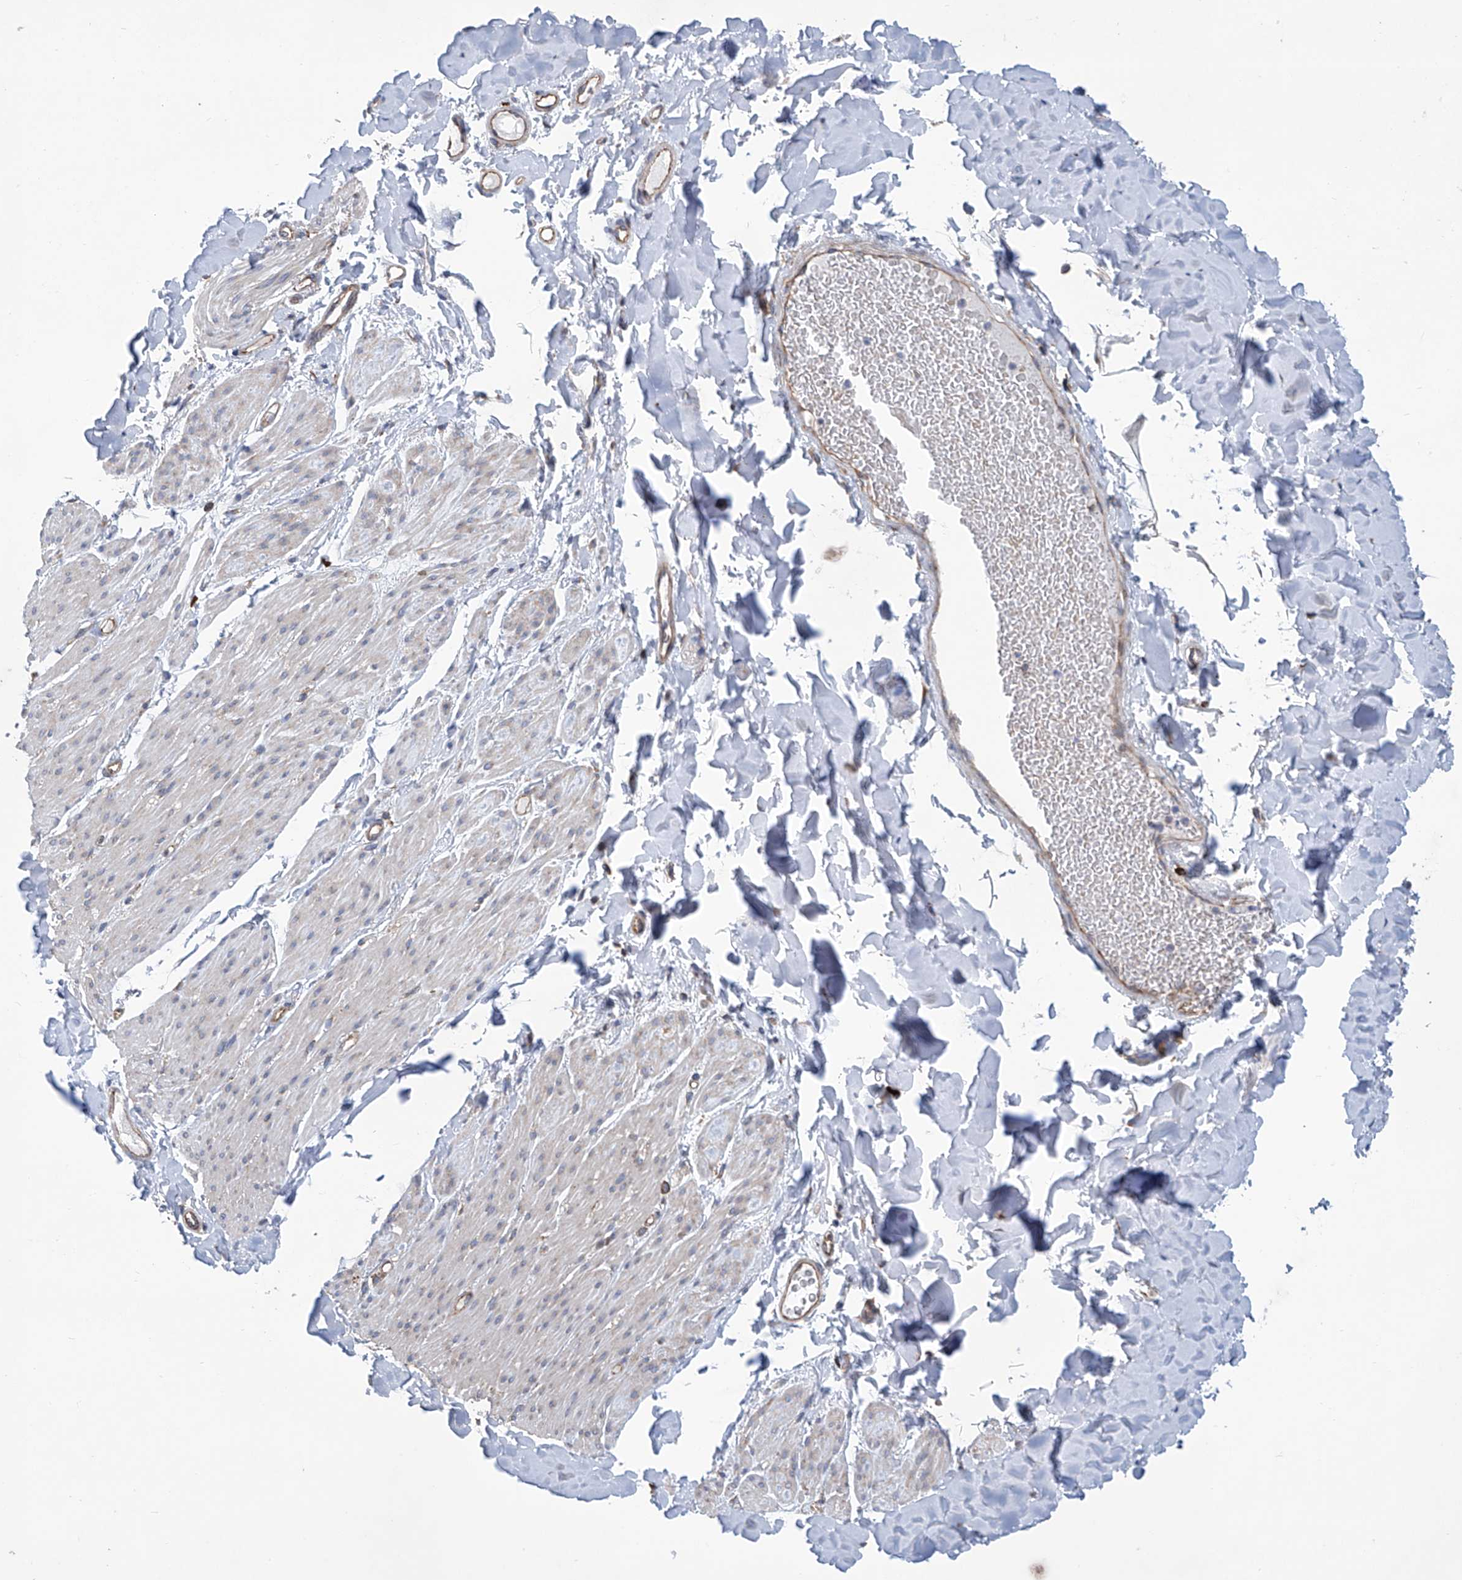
{"staining": {"intensity": "negative", "quantity": "none", "location": "none"}, "tissue": "smooth muscle", "cell_type": "Smooth muscle cells", "image_type": "normal", "snomed": [{"axis": "morphology", "description": "Normal tissue, NOS"}, {"axis": "topography", "description": "Colon"}, {"axis": "topography", "description": "Peripheral nerve tissue"}], "caption": "Photomicrograph shows no significant protein expression in smooth muscle cells of benign smooth muscle. (DAB immunohistochemistry (IHC) with hematoxylin counter stain).", "gene": "SENP2", "patient": {"sex": "female", "age": 61}}